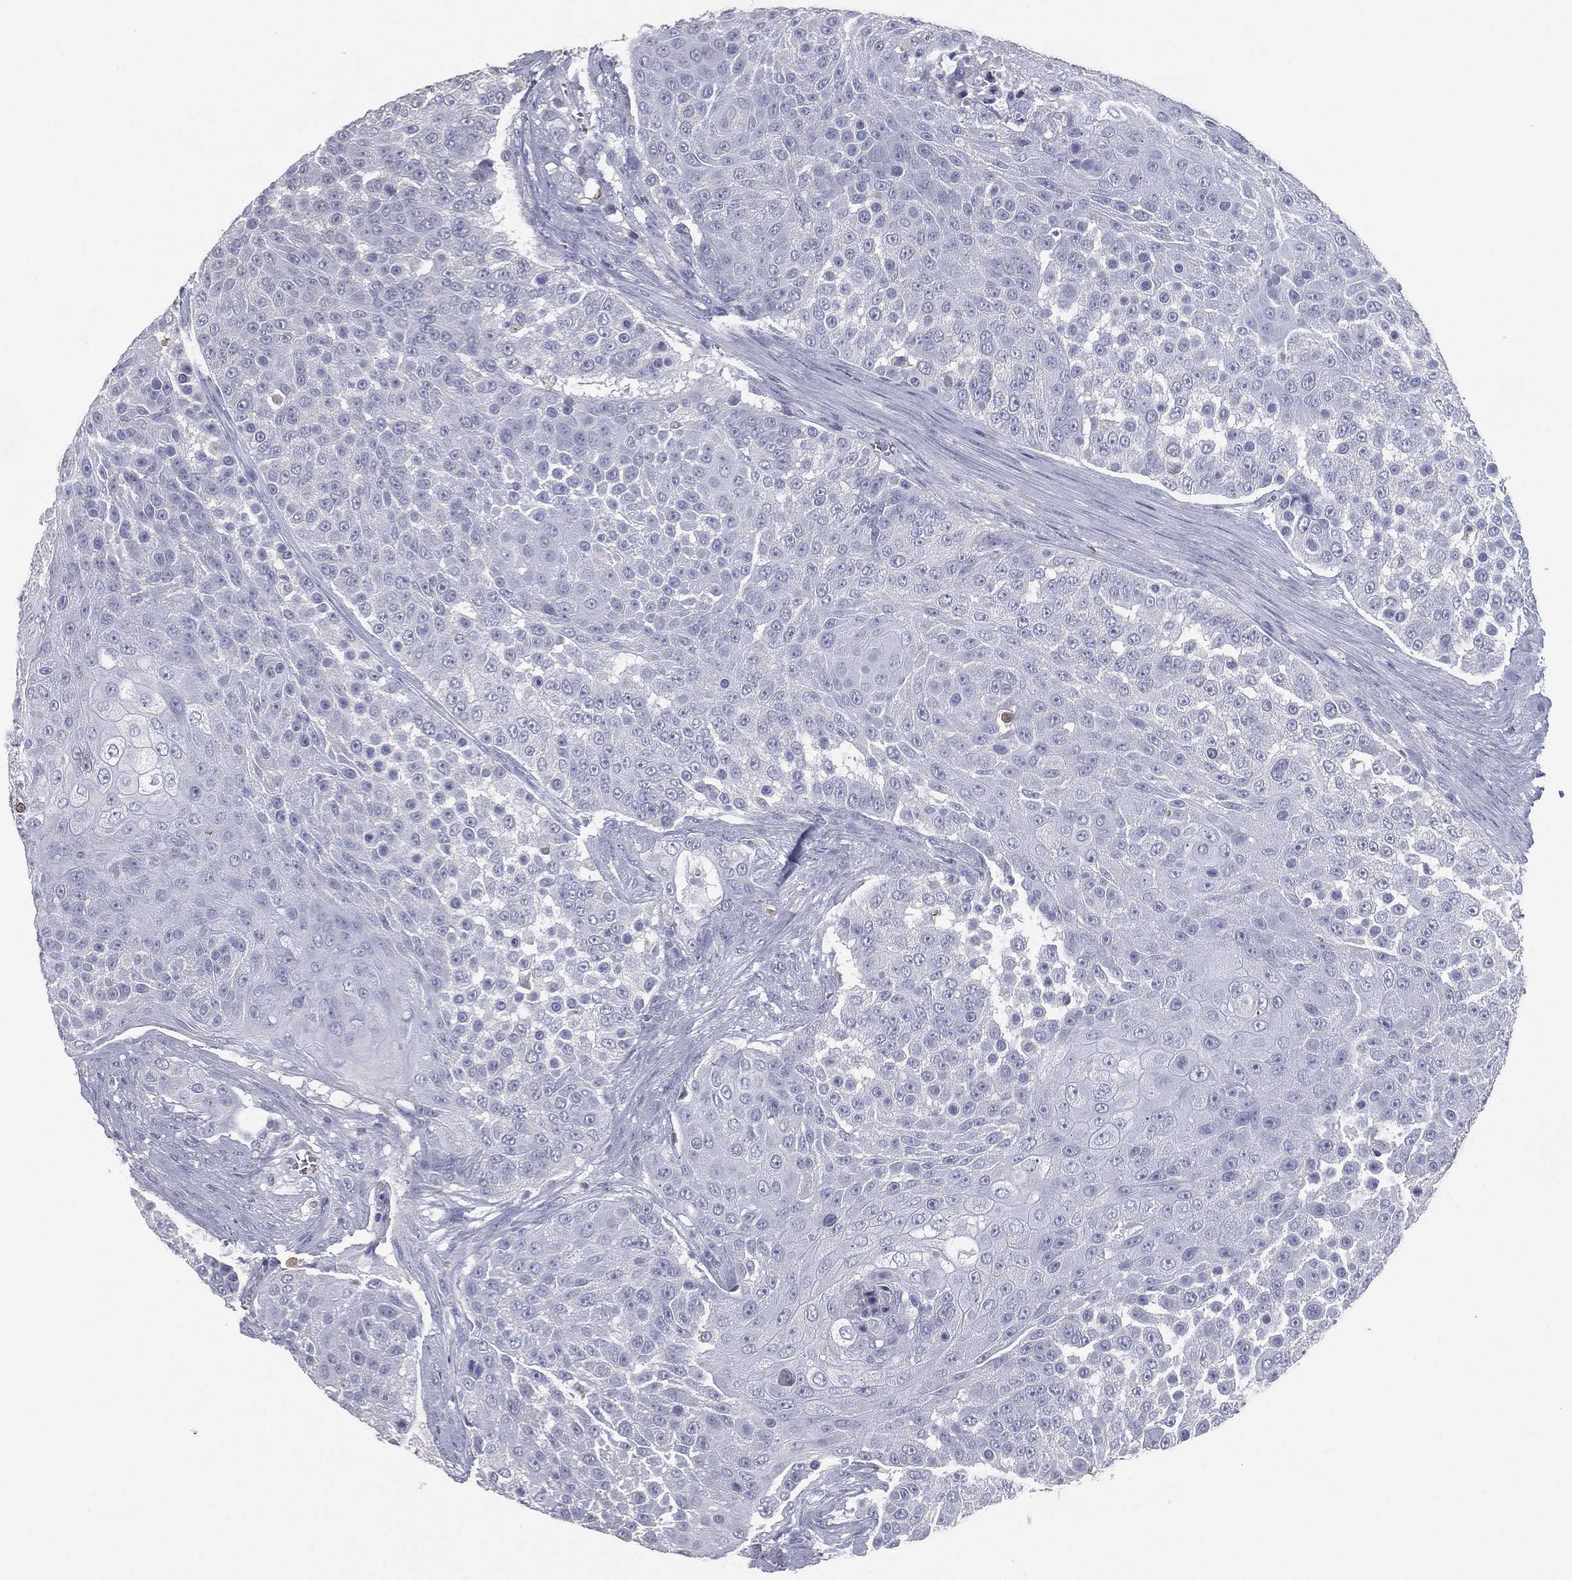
{"staining": {"intensity": "negative", "quantity": "none", "location": "none"}, "tissue": "urothelial cancer", "cell_type": "Tumor cells", "image_type": "cancer", "snomed": [{"axis": "morphology", "description": "Urothelial carcinoma, High grade"}, {"axis": "topography", "description": "Urinary bladder"}], "caption": "Immunohistochemistry (IHC) photomicrograph of human urothelial cancer stained for a protein (brown), which displays no positivity in tumor cells.", "gene": "ESX1", "patient": {"sex": "female", "age": 63}}